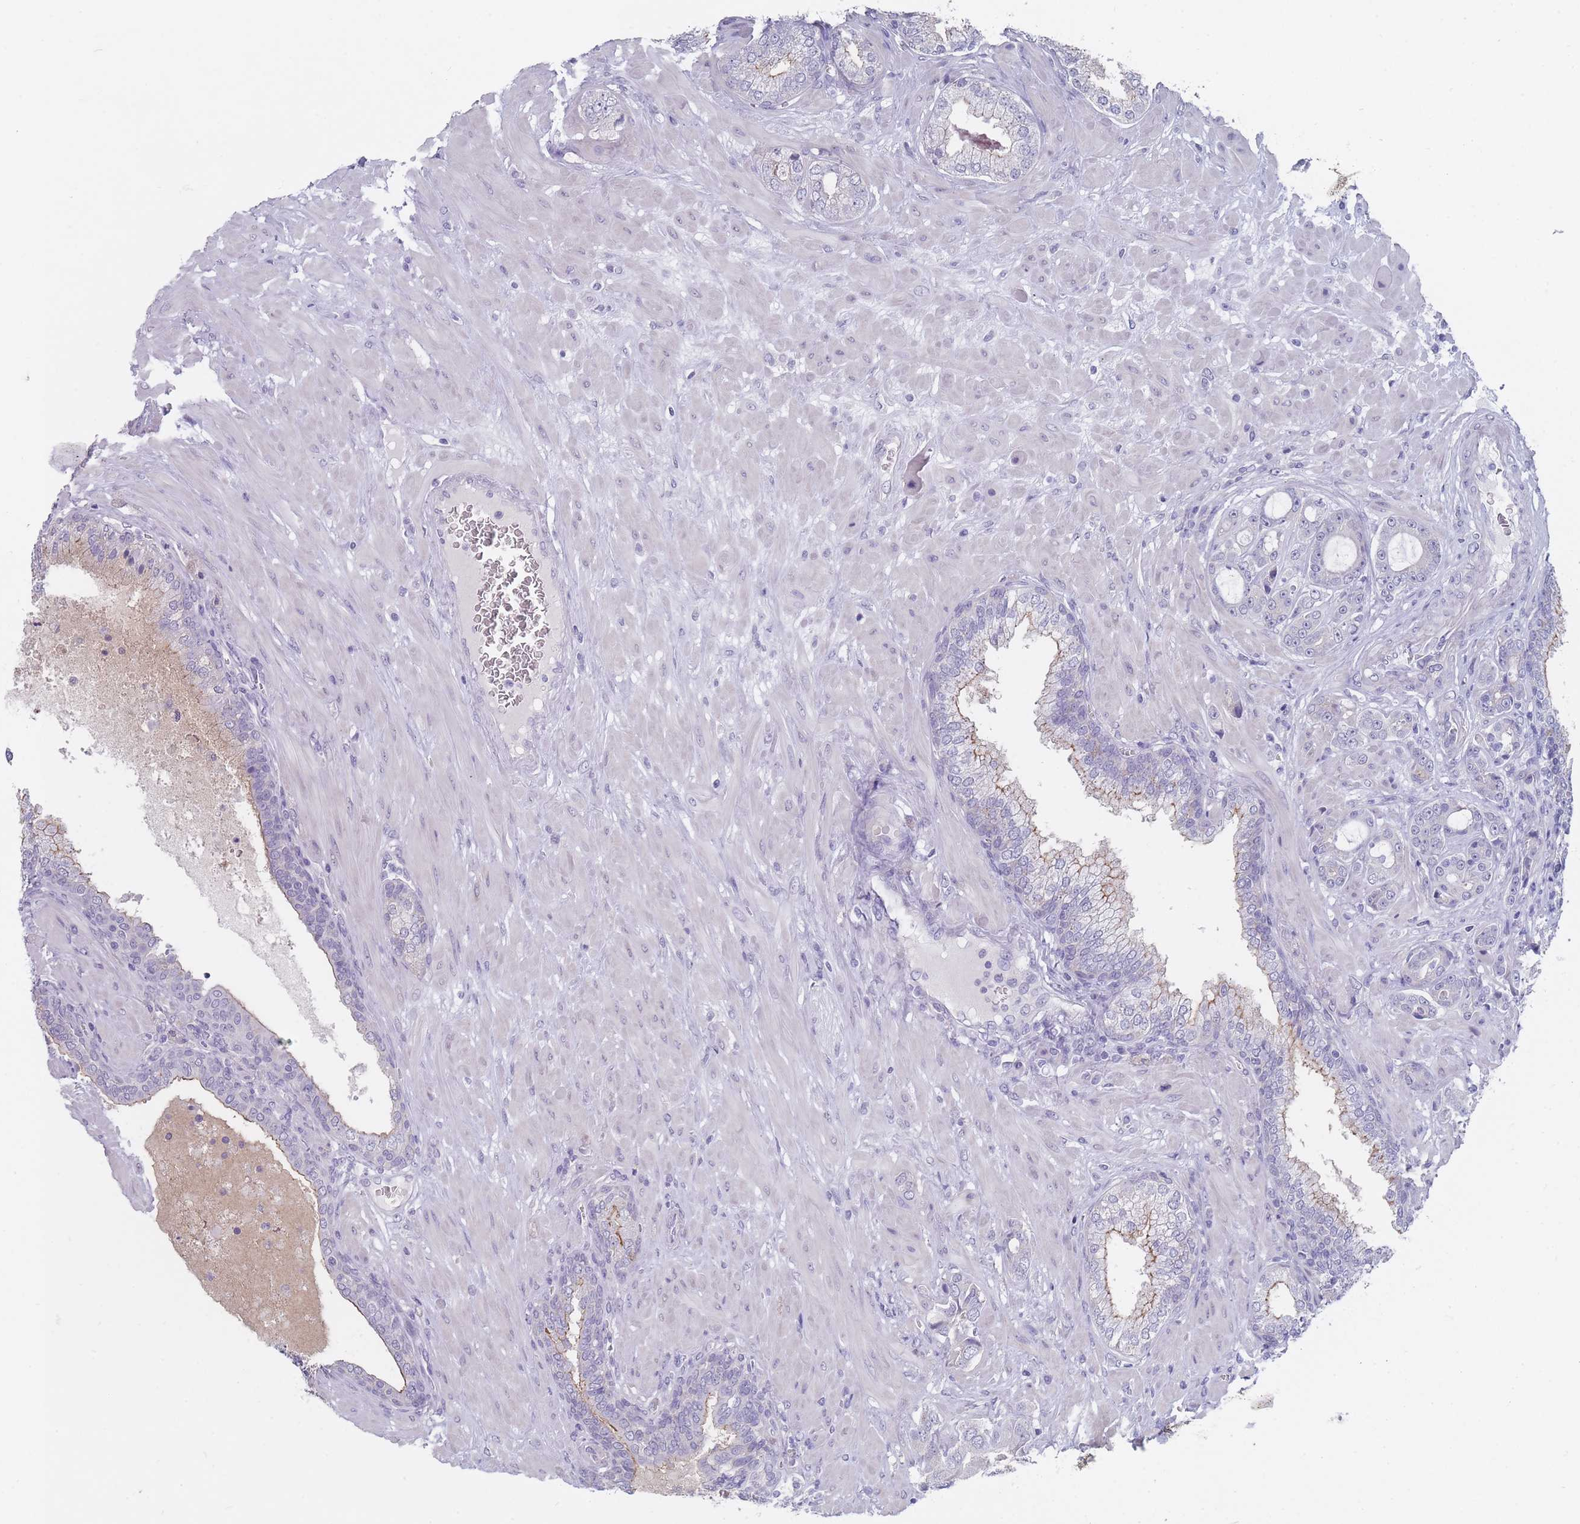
{"staining": {"intensity": "negative", "quantity": "none", "location": "none"}, "tissue": "prostate cancer", "cell_type": "Tumor cells", "image_type": "cancer", "snomed": [{"axis": "morphology", "description": "Adenocarcinoma, High grade"}, {"axis": "topography", "description": "Prostate"}], "caption": "There is no significant positivity in tumor cells of prostate high-grade adenocarcinoma. (Brightfield microscopy of DAB (3,3'-diaminobenzidine) immunohistochemistry at high magnification).", "gene": "PIGU", "patient": {"sex": "male", "age": 55}}